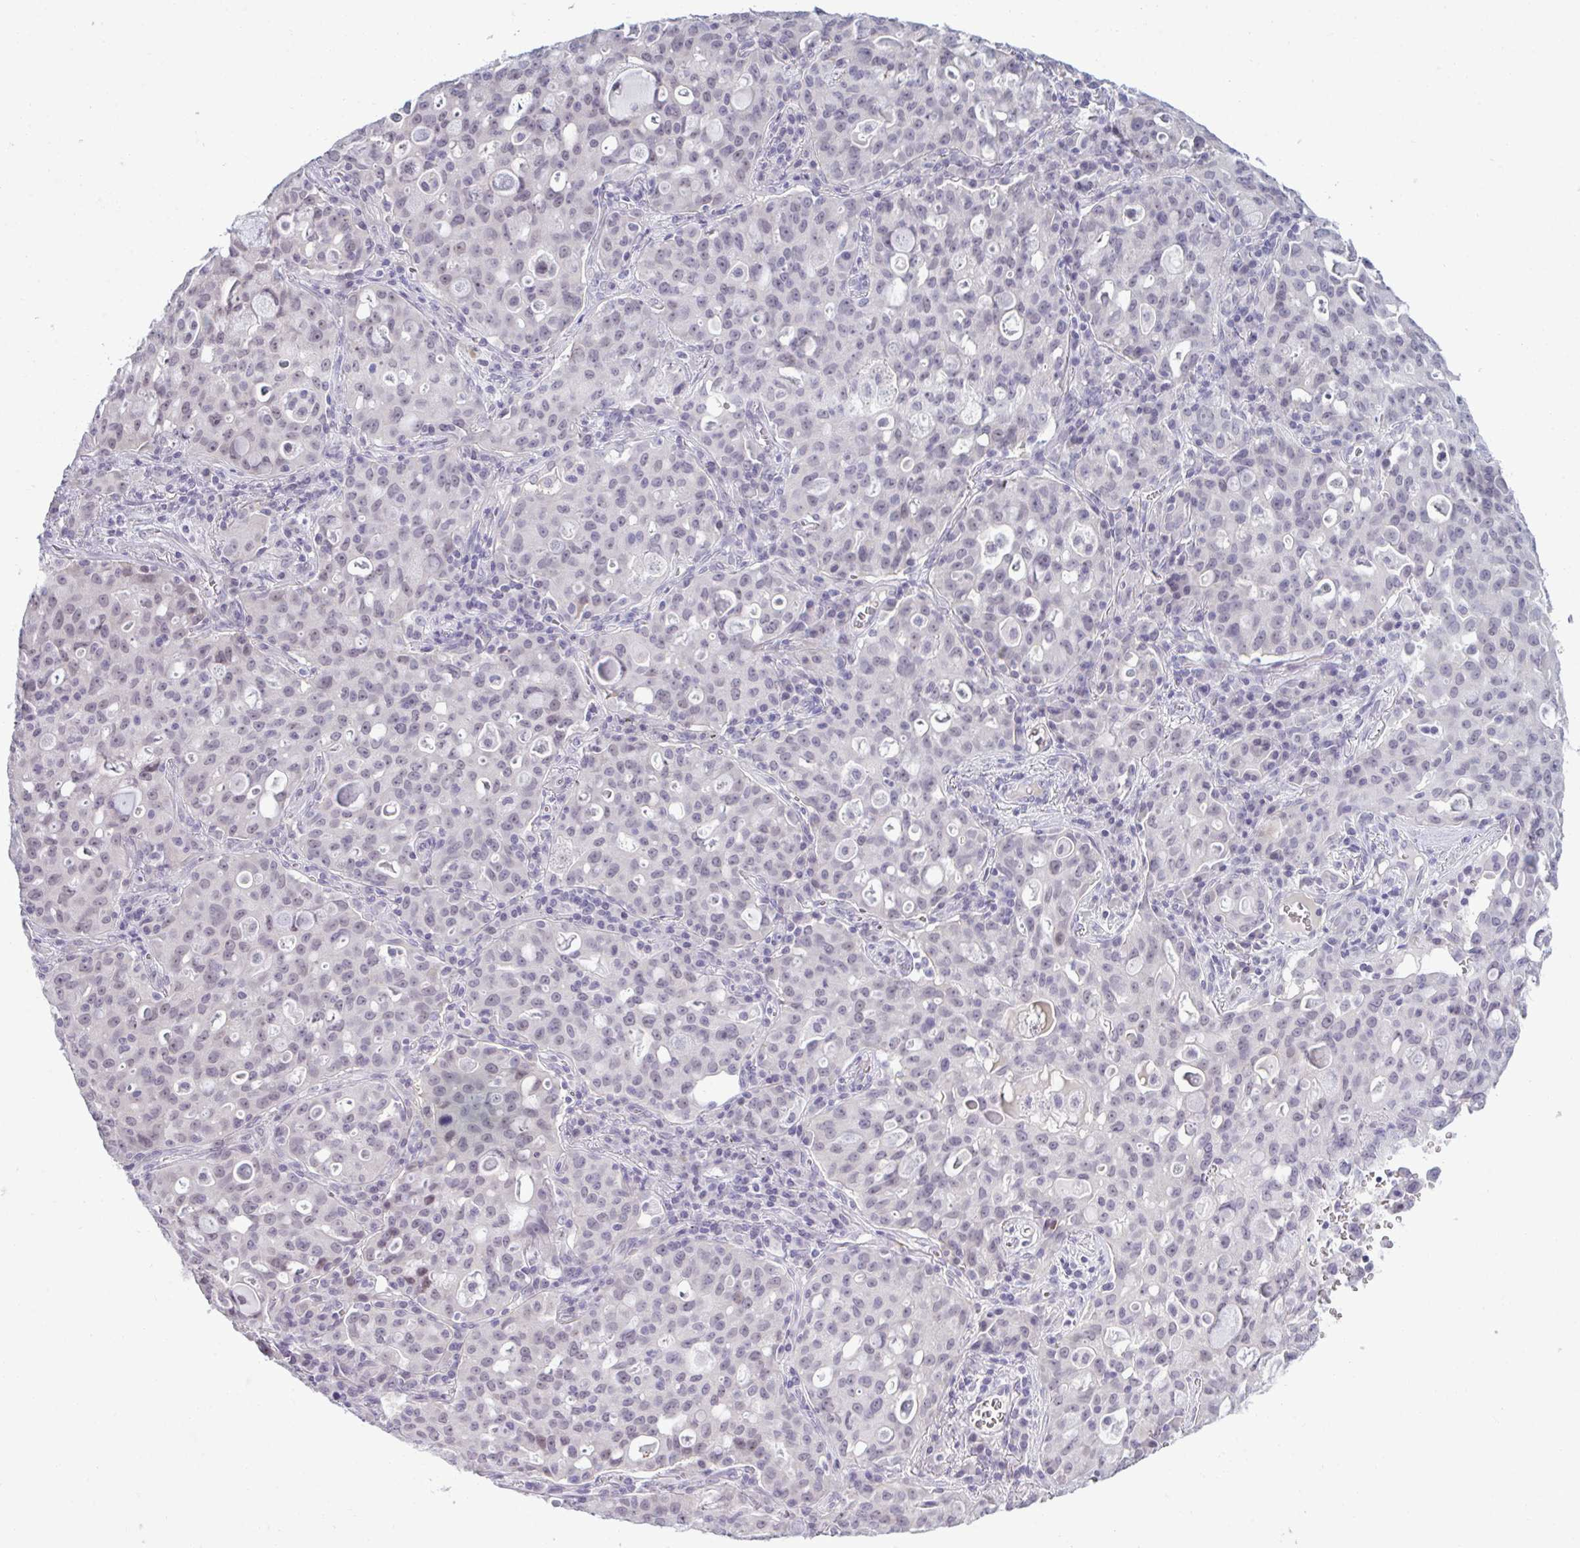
{"staining": {"intensity": "weak", "quantity": "<25%", "location": "nuclear"}, "tissue": "lung cancer", "cell_type": "Tumor cells", "image_type": "cancer", "snomed": [{"axis": "morphology", "description": "Adenocarcinoma, NOS"}, {"axis": "topography", "description": "Lung"}], "caption": "Immunohistochemical staining of human lung cancer exhibits no significant staining in tumor cells. Brightfield microscopy of immunohistochemistry (IHC) stained with DAB (brown) and hematoxylin (blue), captured at high magnification.", "gene": "RNASEH1", "patient": {"sex": "female", "age": 44}}